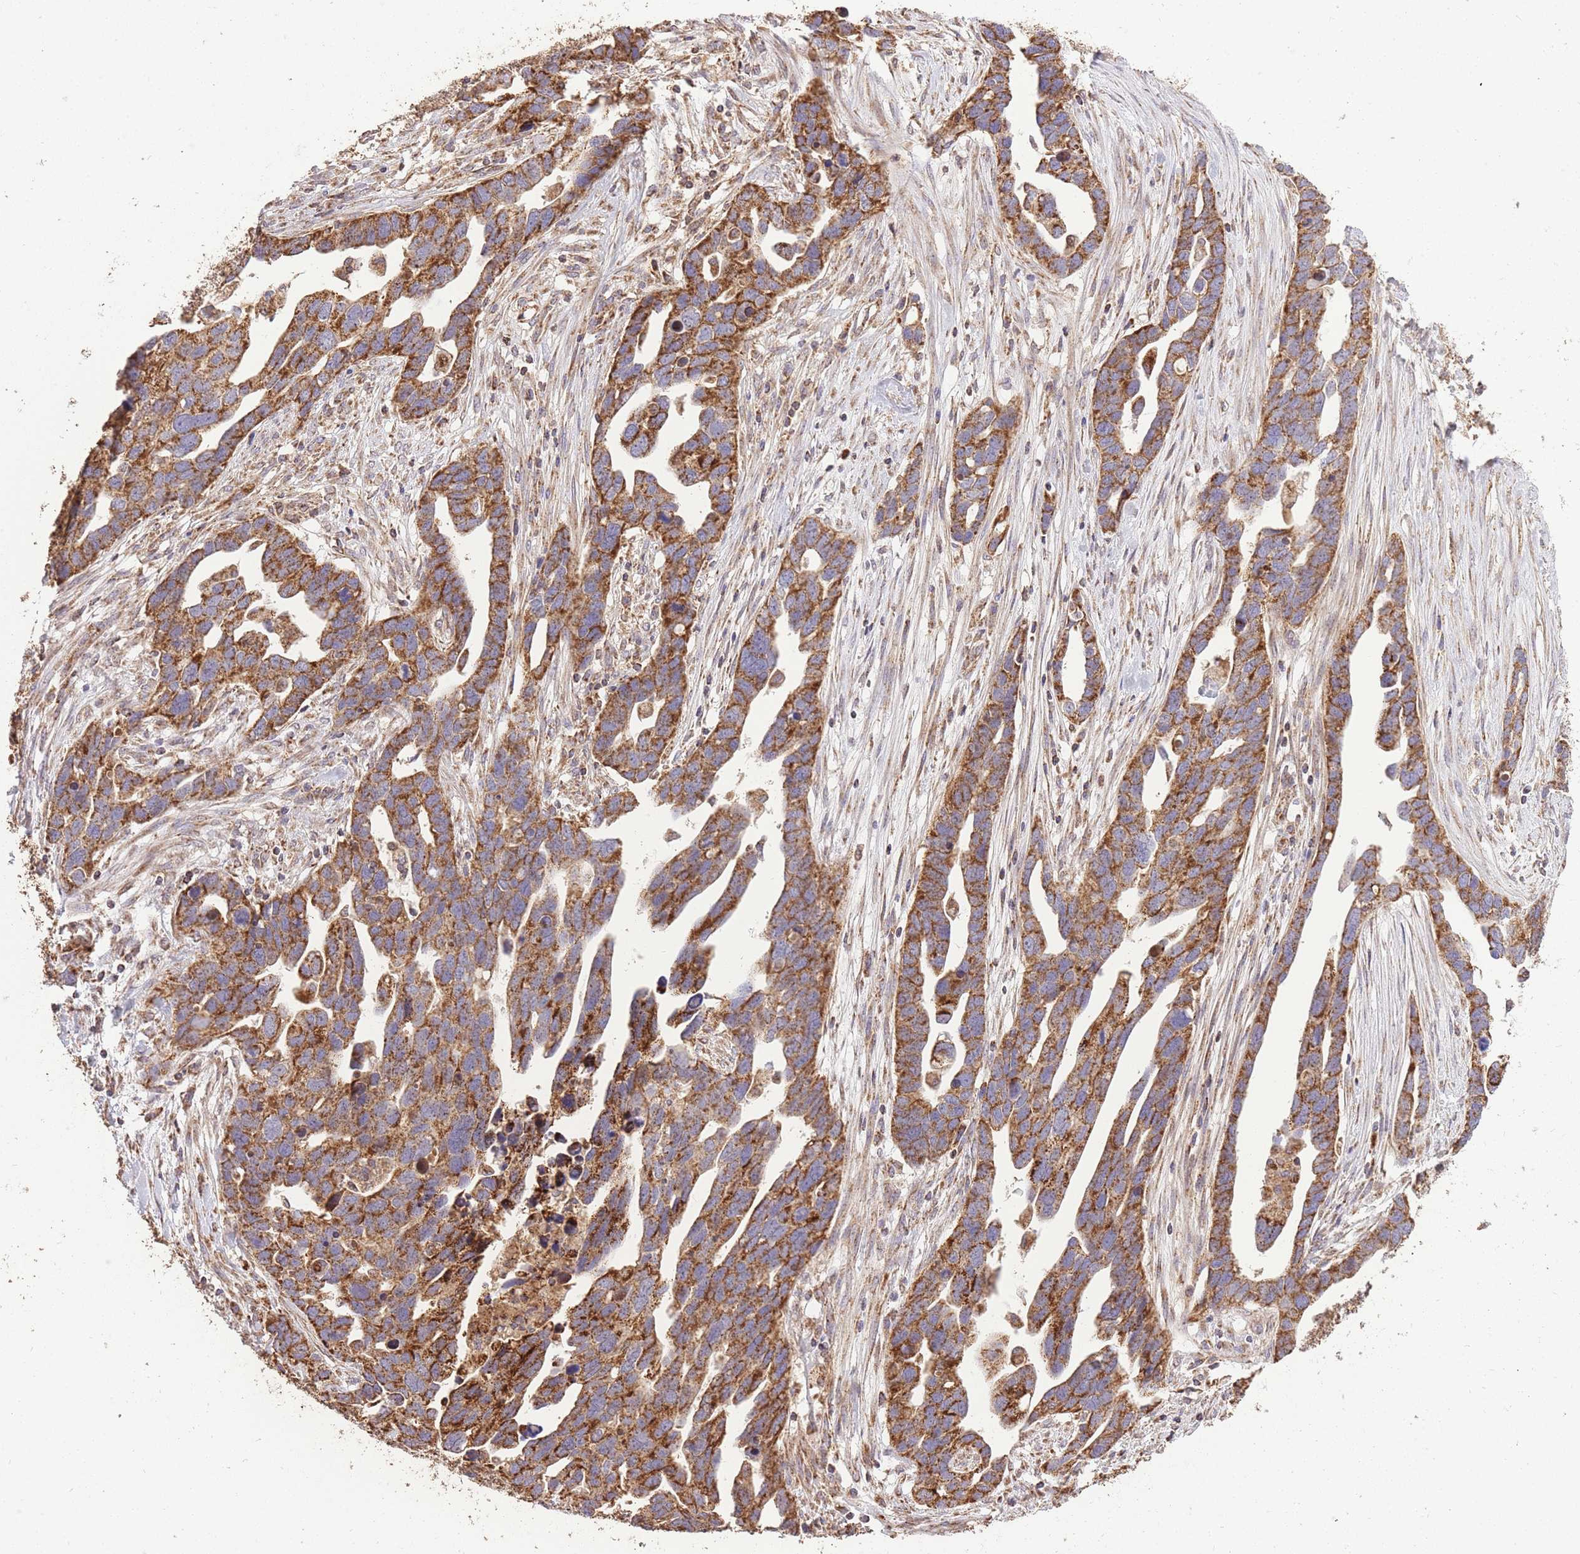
{"staining": {"intensity": "strong", "quantity": ">75%", "location": "cytoplasmic/membranous"}, "tissue": "ovarian cancer", "cell_type": "Tumor cells", "image_type": "cancer", "snomed": [{"axis": "morphology", "description": "Cystadenocarcinoma, serous, NOS"}, {"axis": "topography", "description": "Ovary"}], "caption": "Ovarian serous cystadenocarcinoma was stained to show a protein in brown. There is high levels of strong cytoplasmic/membranous staining in approximately >75% of tumor cells. The staining is performed using DAB brown chromogen to label protein expression. The nuclei are counter-stained blue using hematoxylin.", "gene": "PREP", "patient": {"sex": "female", "age": 54}}